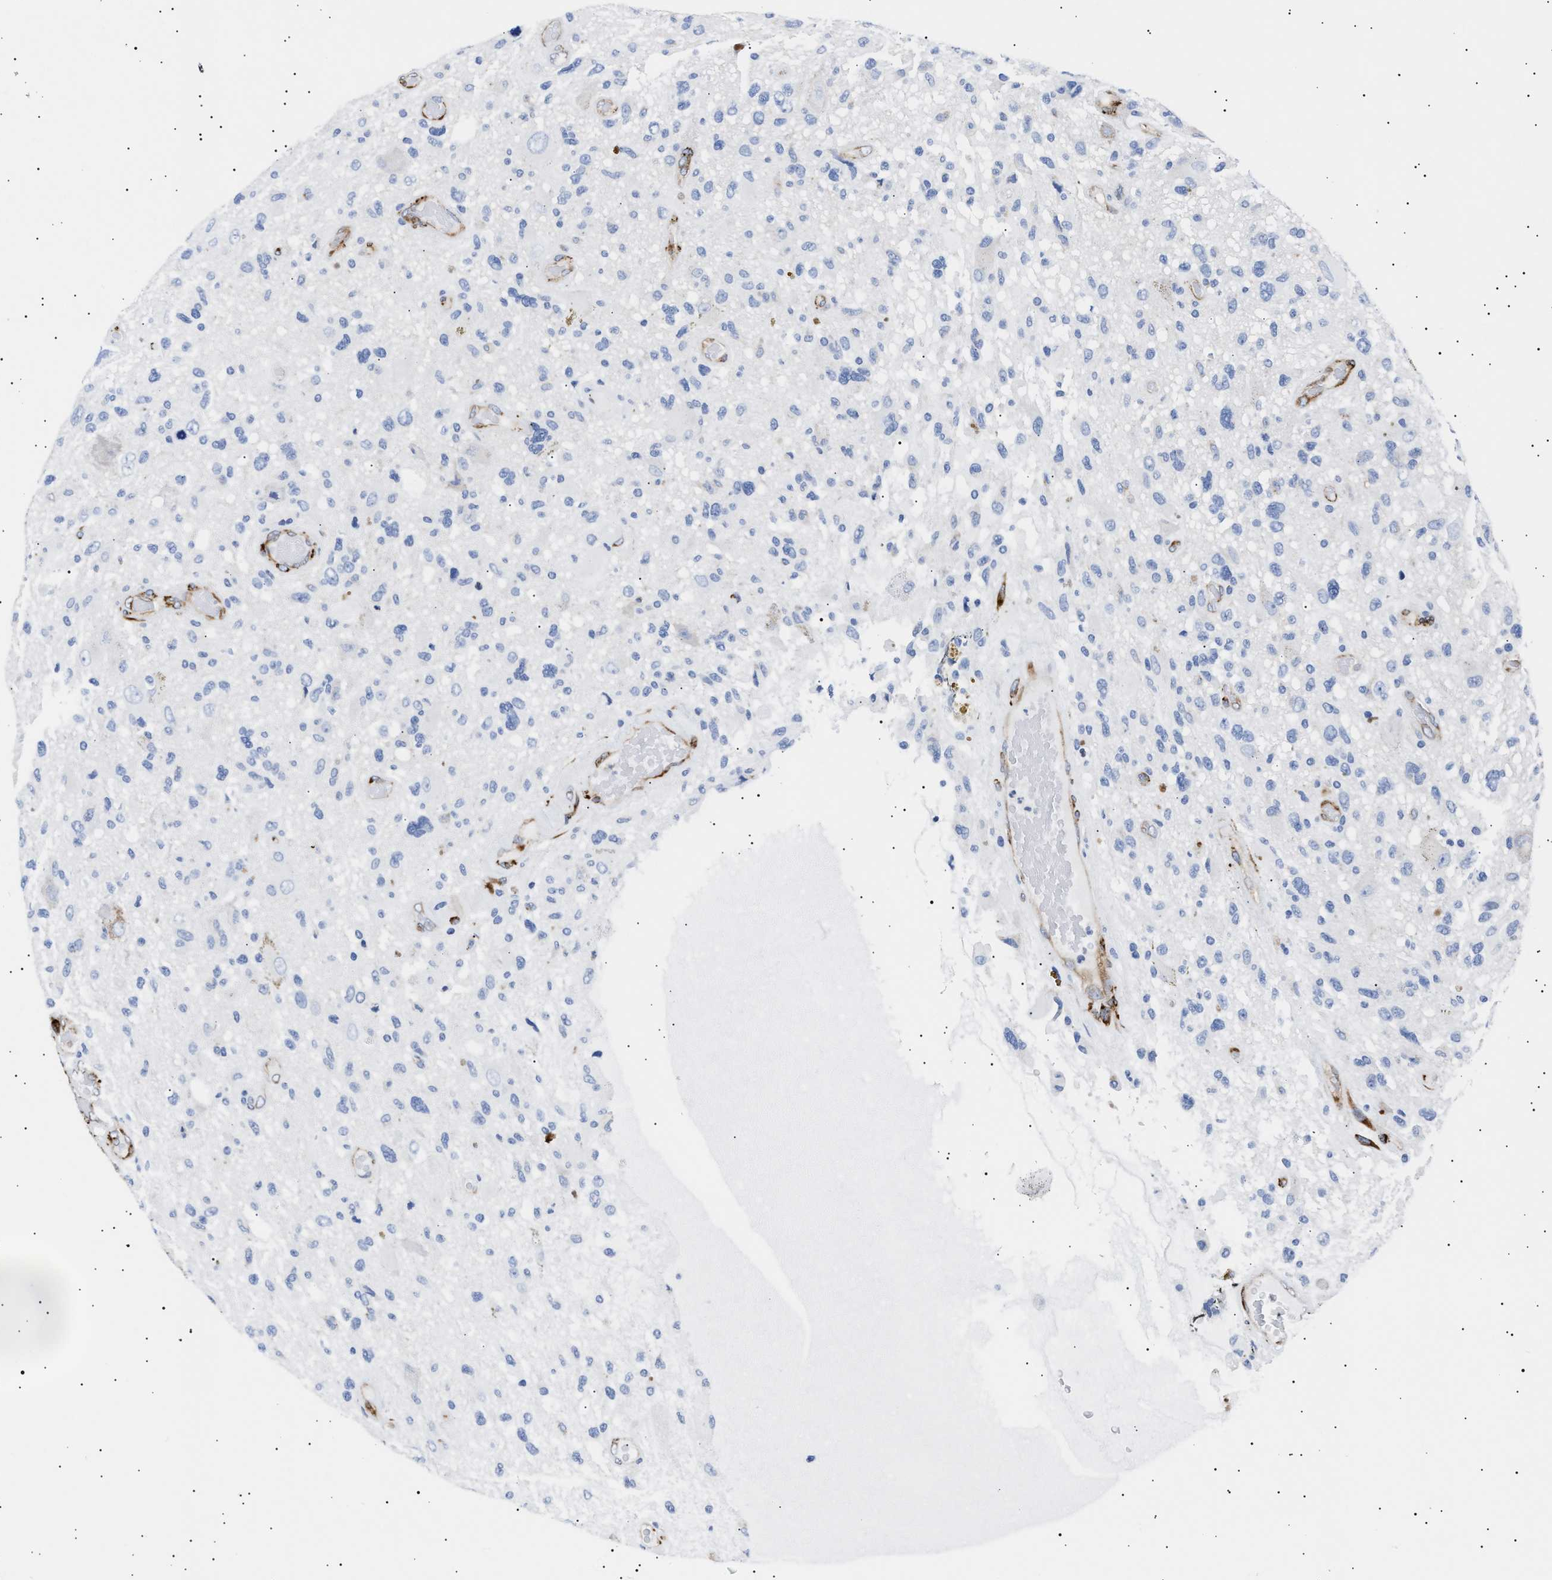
{"staining": {"intensity": "negative", "quantity": "none", "location": "none"}, "tissue": "glioma", "cell_type": "Tumor cells", "image_type": "cancer", "snomed": [{"axis": "morphology", "description": "Glioma, malignant, High grade"}, {"axis": "topography", "description": "Brain"}], "caption": "Glioma was stained to show a protein in brown. There is no significant positivity in tumor cells.", "gene": "HEMGN", "patient": {"sex": "male", "age": 33}}